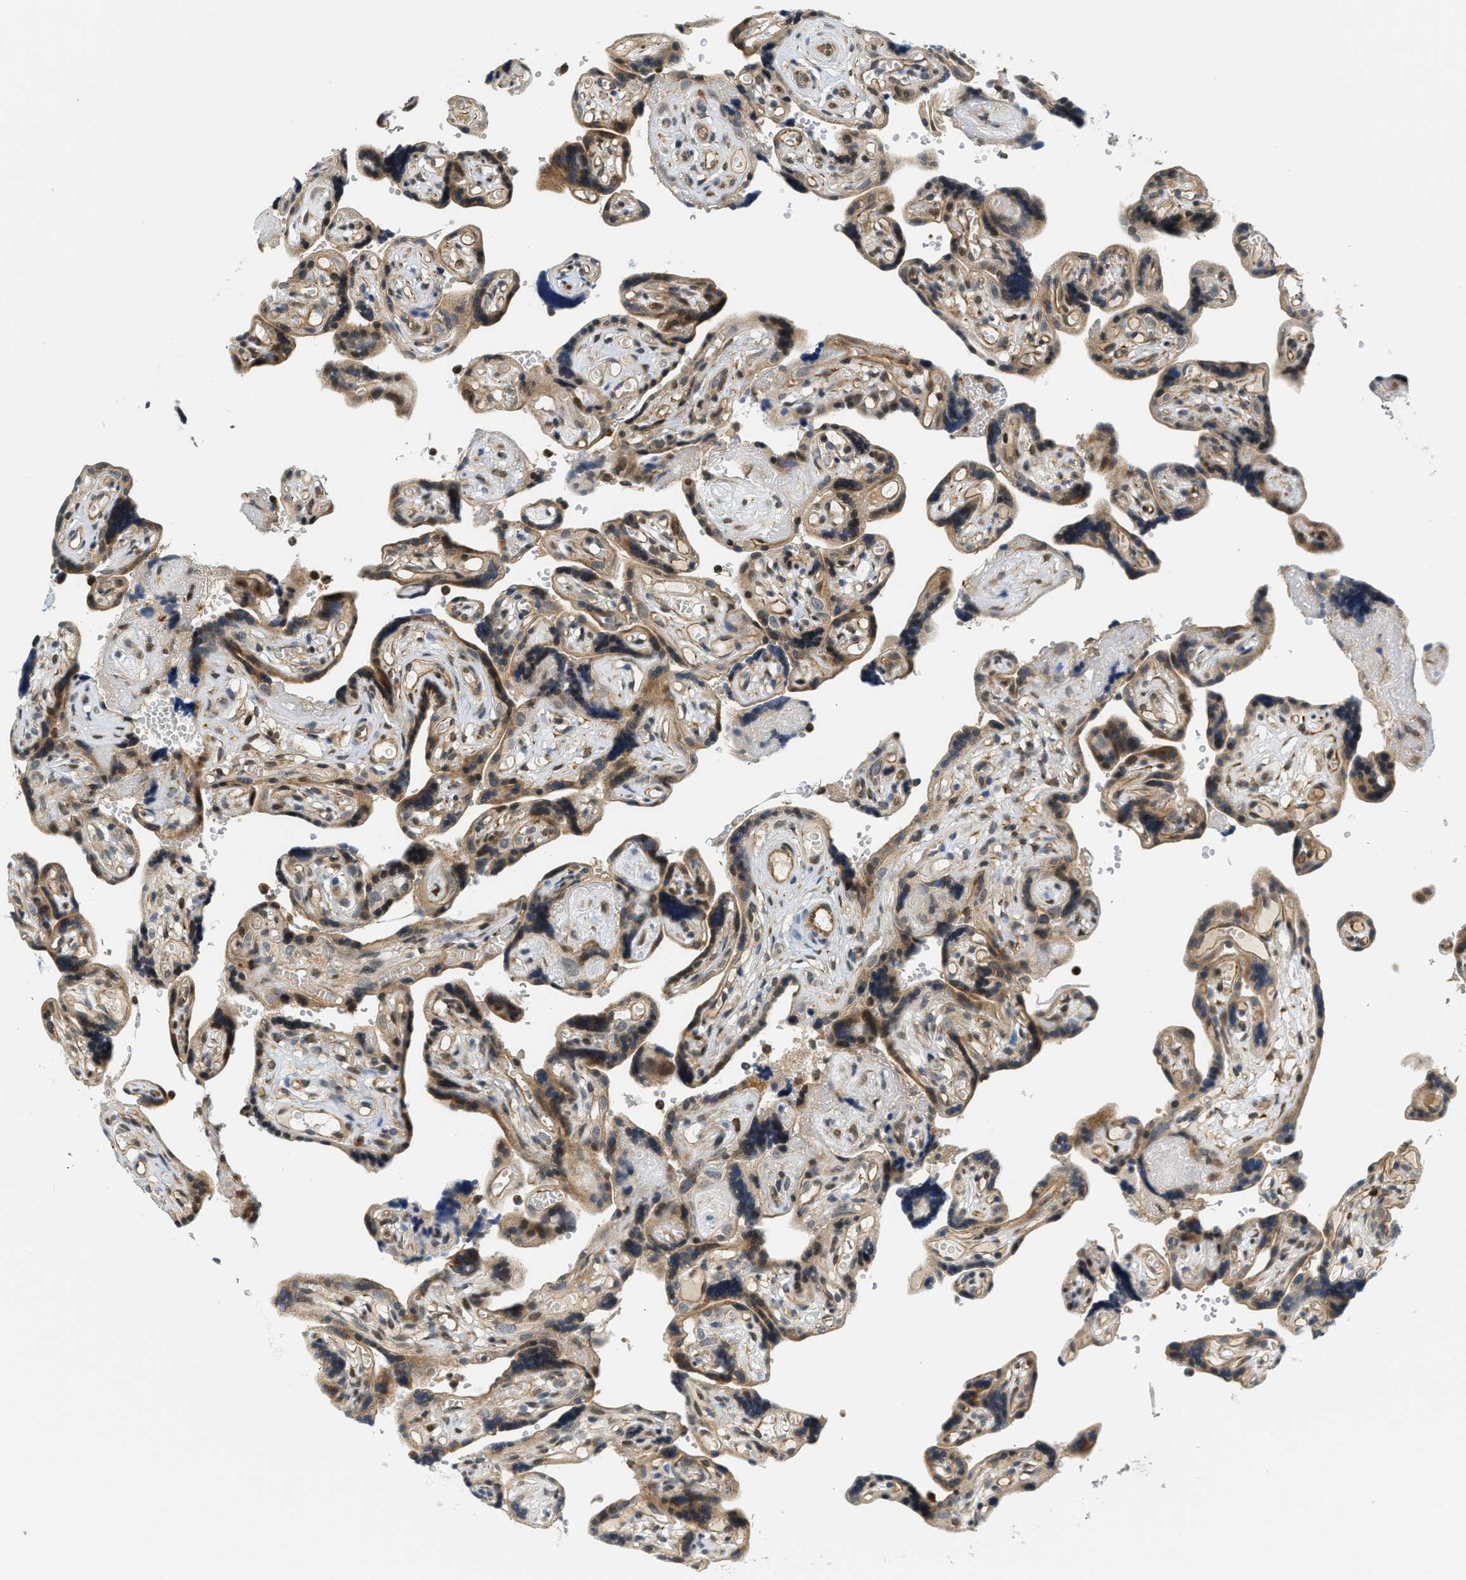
{"staining": {"intensity": "weak", "quantity": "25%-75%", "location": "cytoplasmic/membranous"}, "tissue": "placenta", "cell_type": "Decidual cells", "image_type": "normal", "snomed": [{"axis": "morphology", "description": "Normal tissue, NOS"}, {"axis": "topography", "description": "Placenta"}], "caption": "Protein staining reveals weak cytoplasmic/membranous staining in about 25%-75% of decidual cells in unremarkable placenta. (brown staining indicates protein expression, while blue staining denotes nuclei).", "gene": "KMT2A", "patient": {"sex": "female", "age": 30}}